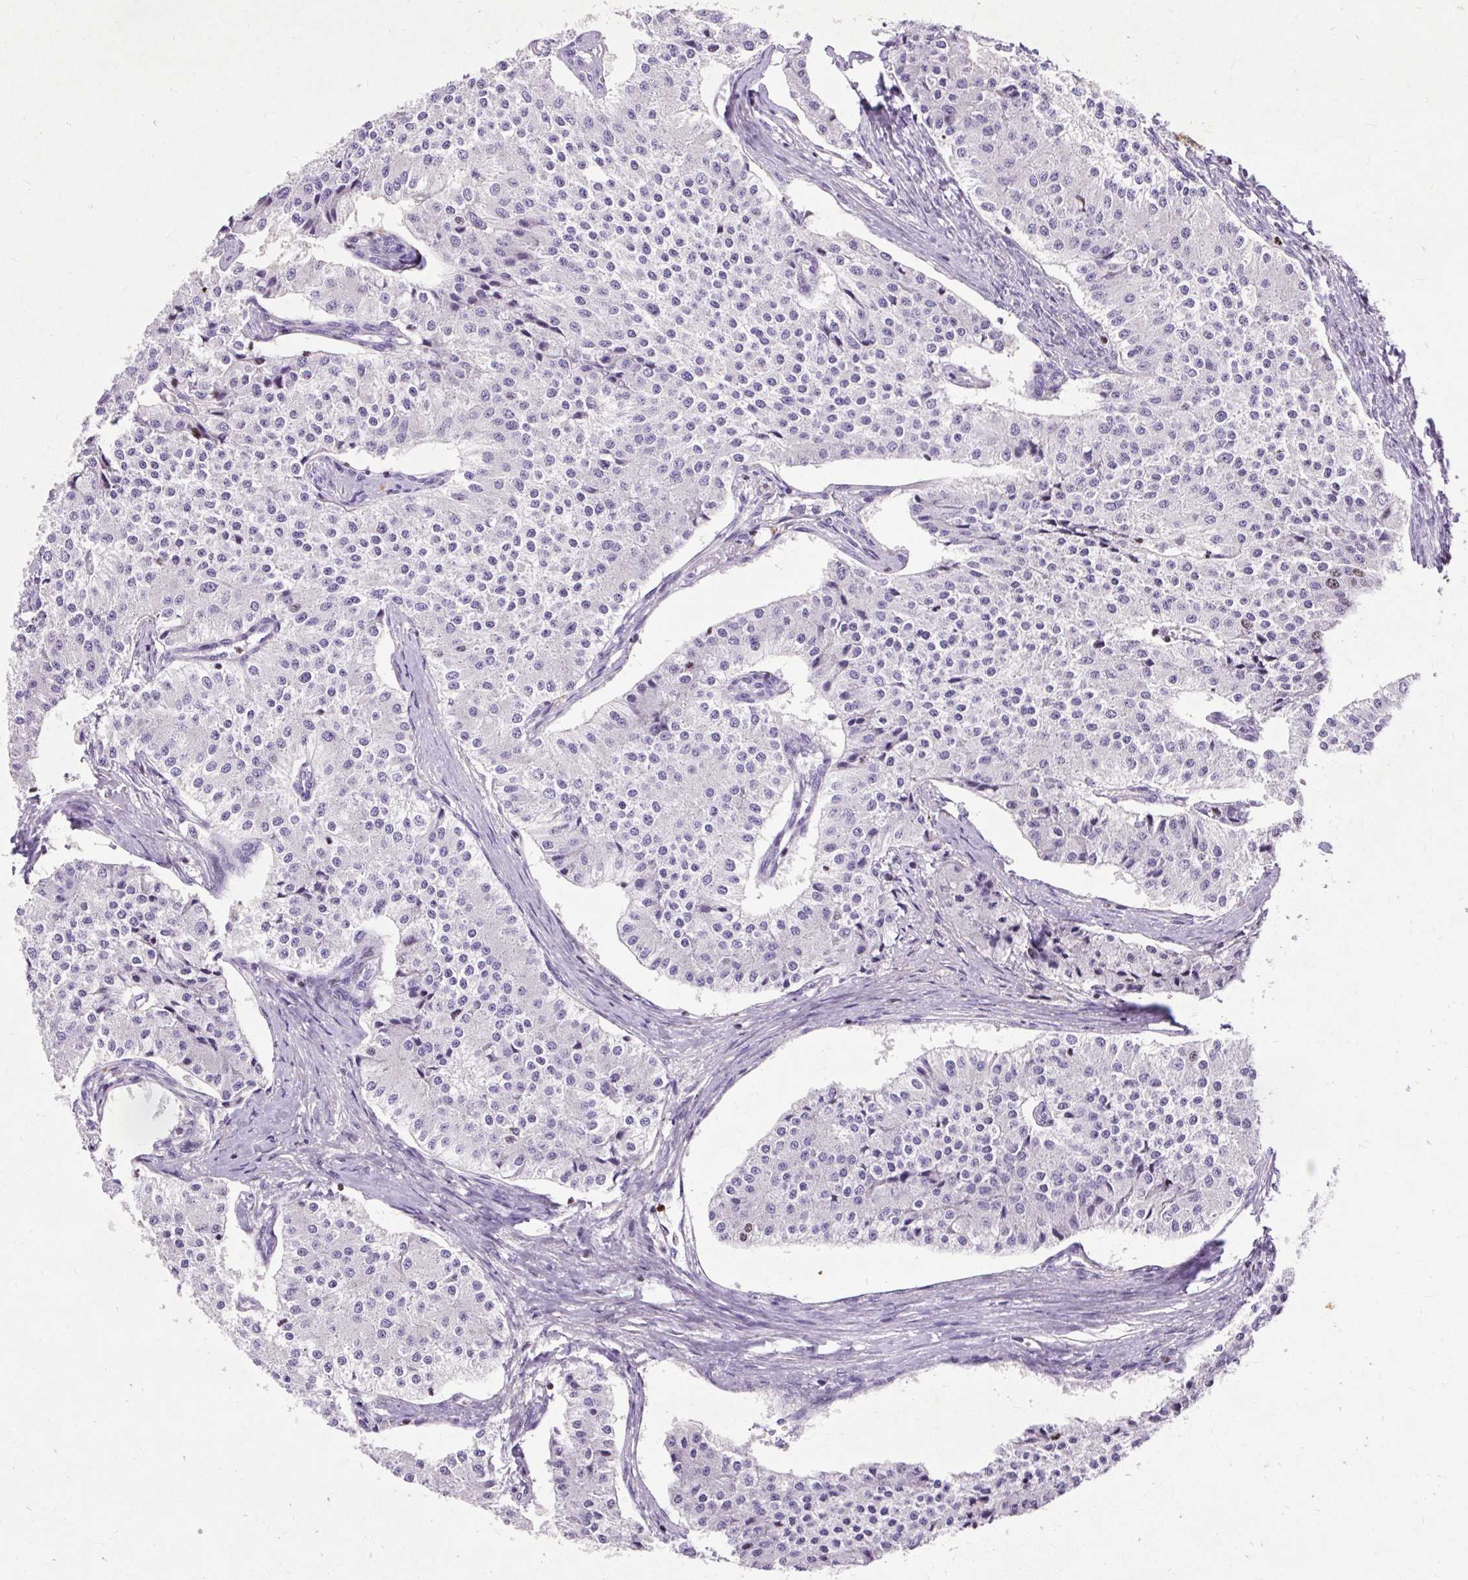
{"staining": {"intensity": "negative", "quantity": "none", "location": "none"}, "tissue": "carcinoid", "cell_type": "Tumor cells", "image_type": "cancer", "snomed": [{"axis": "morphology", "description": "Carcinoid, malignant, NOS"}, {"axis": "topography", "description": "Colon"}], "caption": "IHC photomicrograph of neoplastic tissue: malignant carcinoid stained with DAB demonstrates no significant protein staining in tumor cells. (Immunohistochemistry, brightfield microscopy, high magnification).", "gene": "SPC24", "patient": {"sex": "female", "age": 52}}